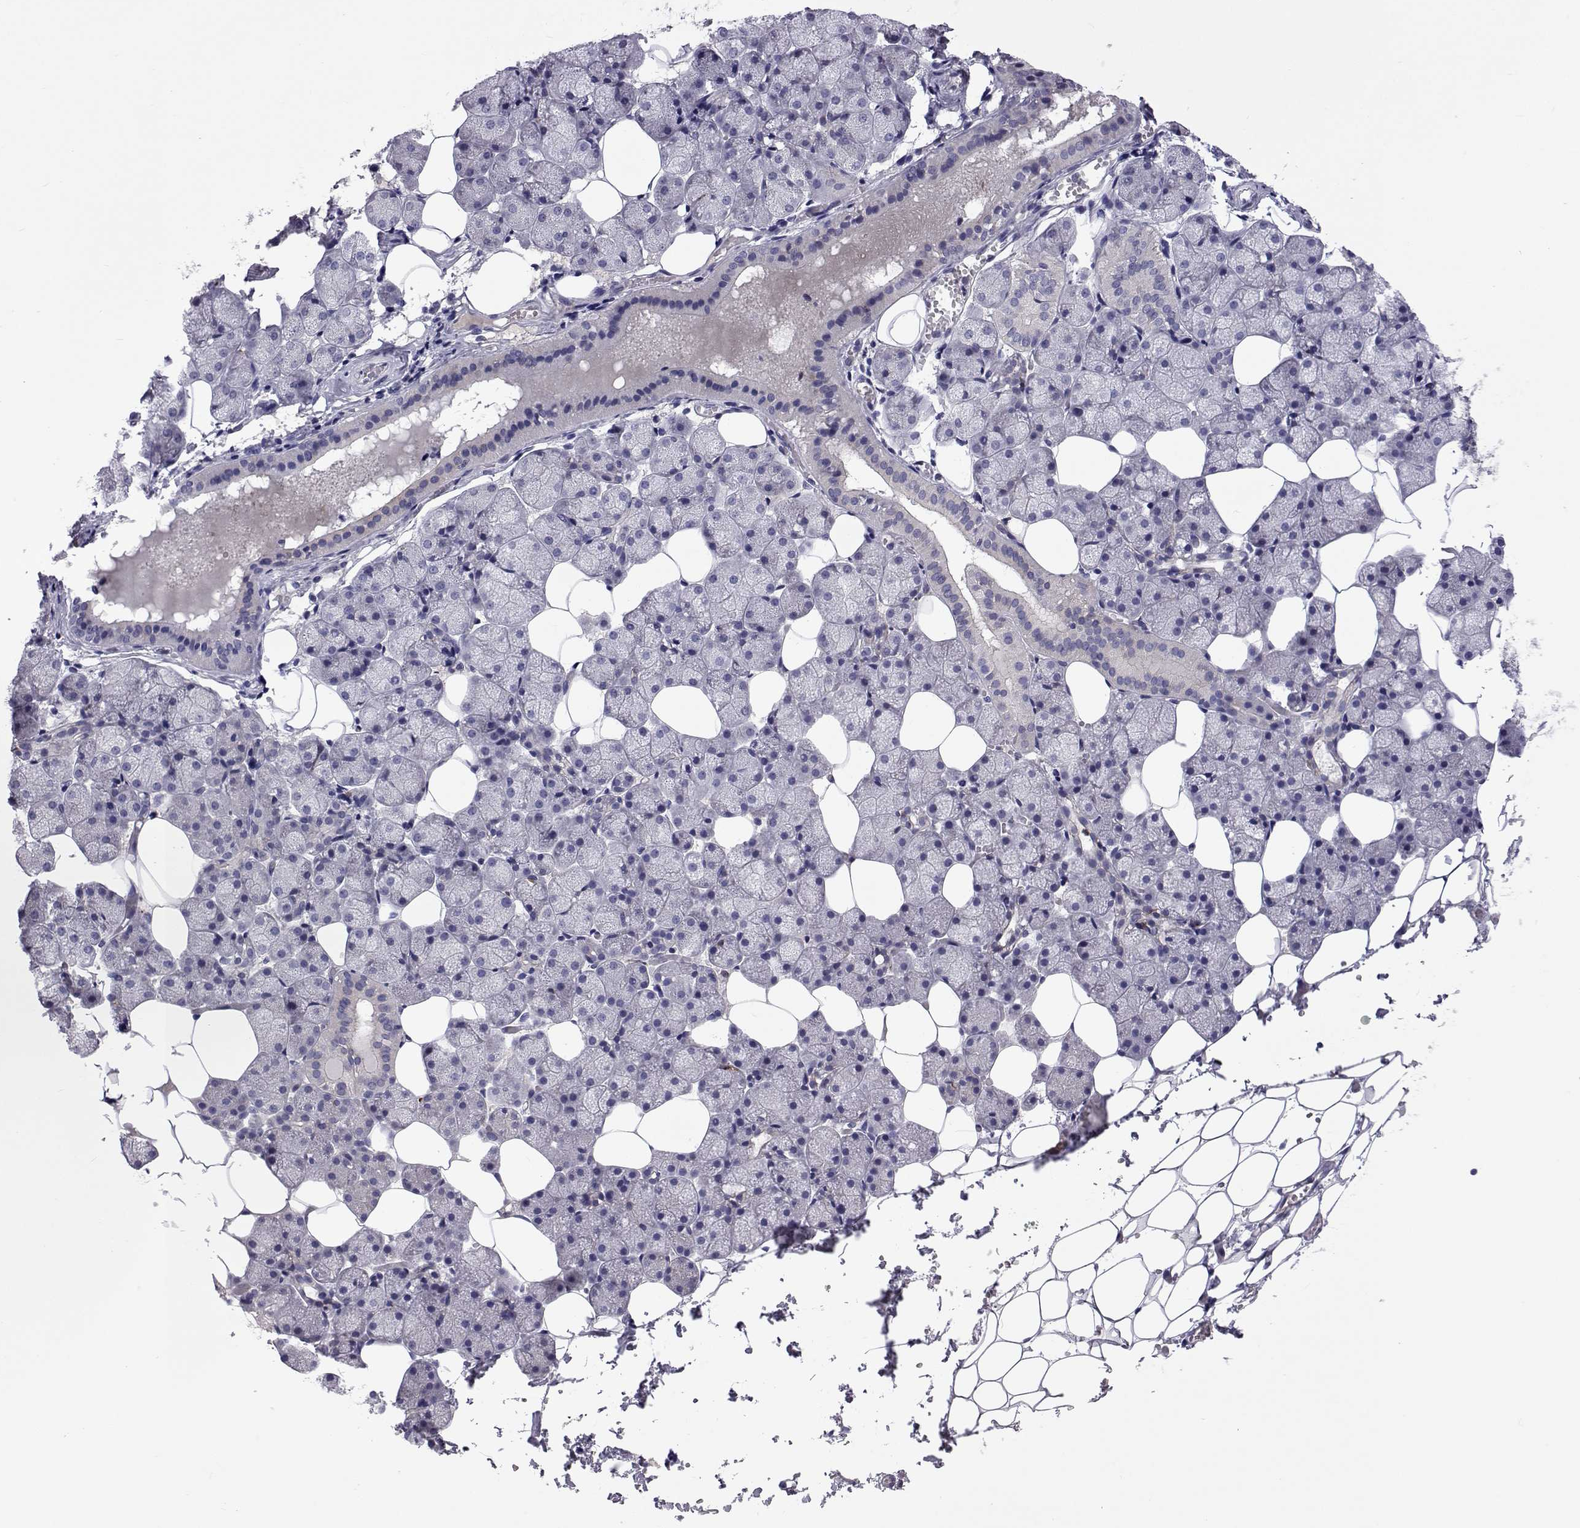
{"staining": {"intensity": "weak", "quantity": "<25%", "location": "cytoplasmic/membranous"}, "tissue": "salivary gland", "cell_type": "Glandular cells", "image_type": "normal", "snomed": [{"axis": "morphology", "description": "Normal tissue, NOS"}, {"axis": "topography", "description": "Salivary gland"}], "caption": "This image is of normal salivary gland stained with IHC to label a protein in brown with the nuclei are counter-stained blue. There is no staining in glandular cells. Brightfield microscopy of immunohistochemistry stained with DAB (brown) and hematoxylin (blue), captured at high magnification.", "gene": "TCF15", "patient": {"sex": "male", "age": 38}}